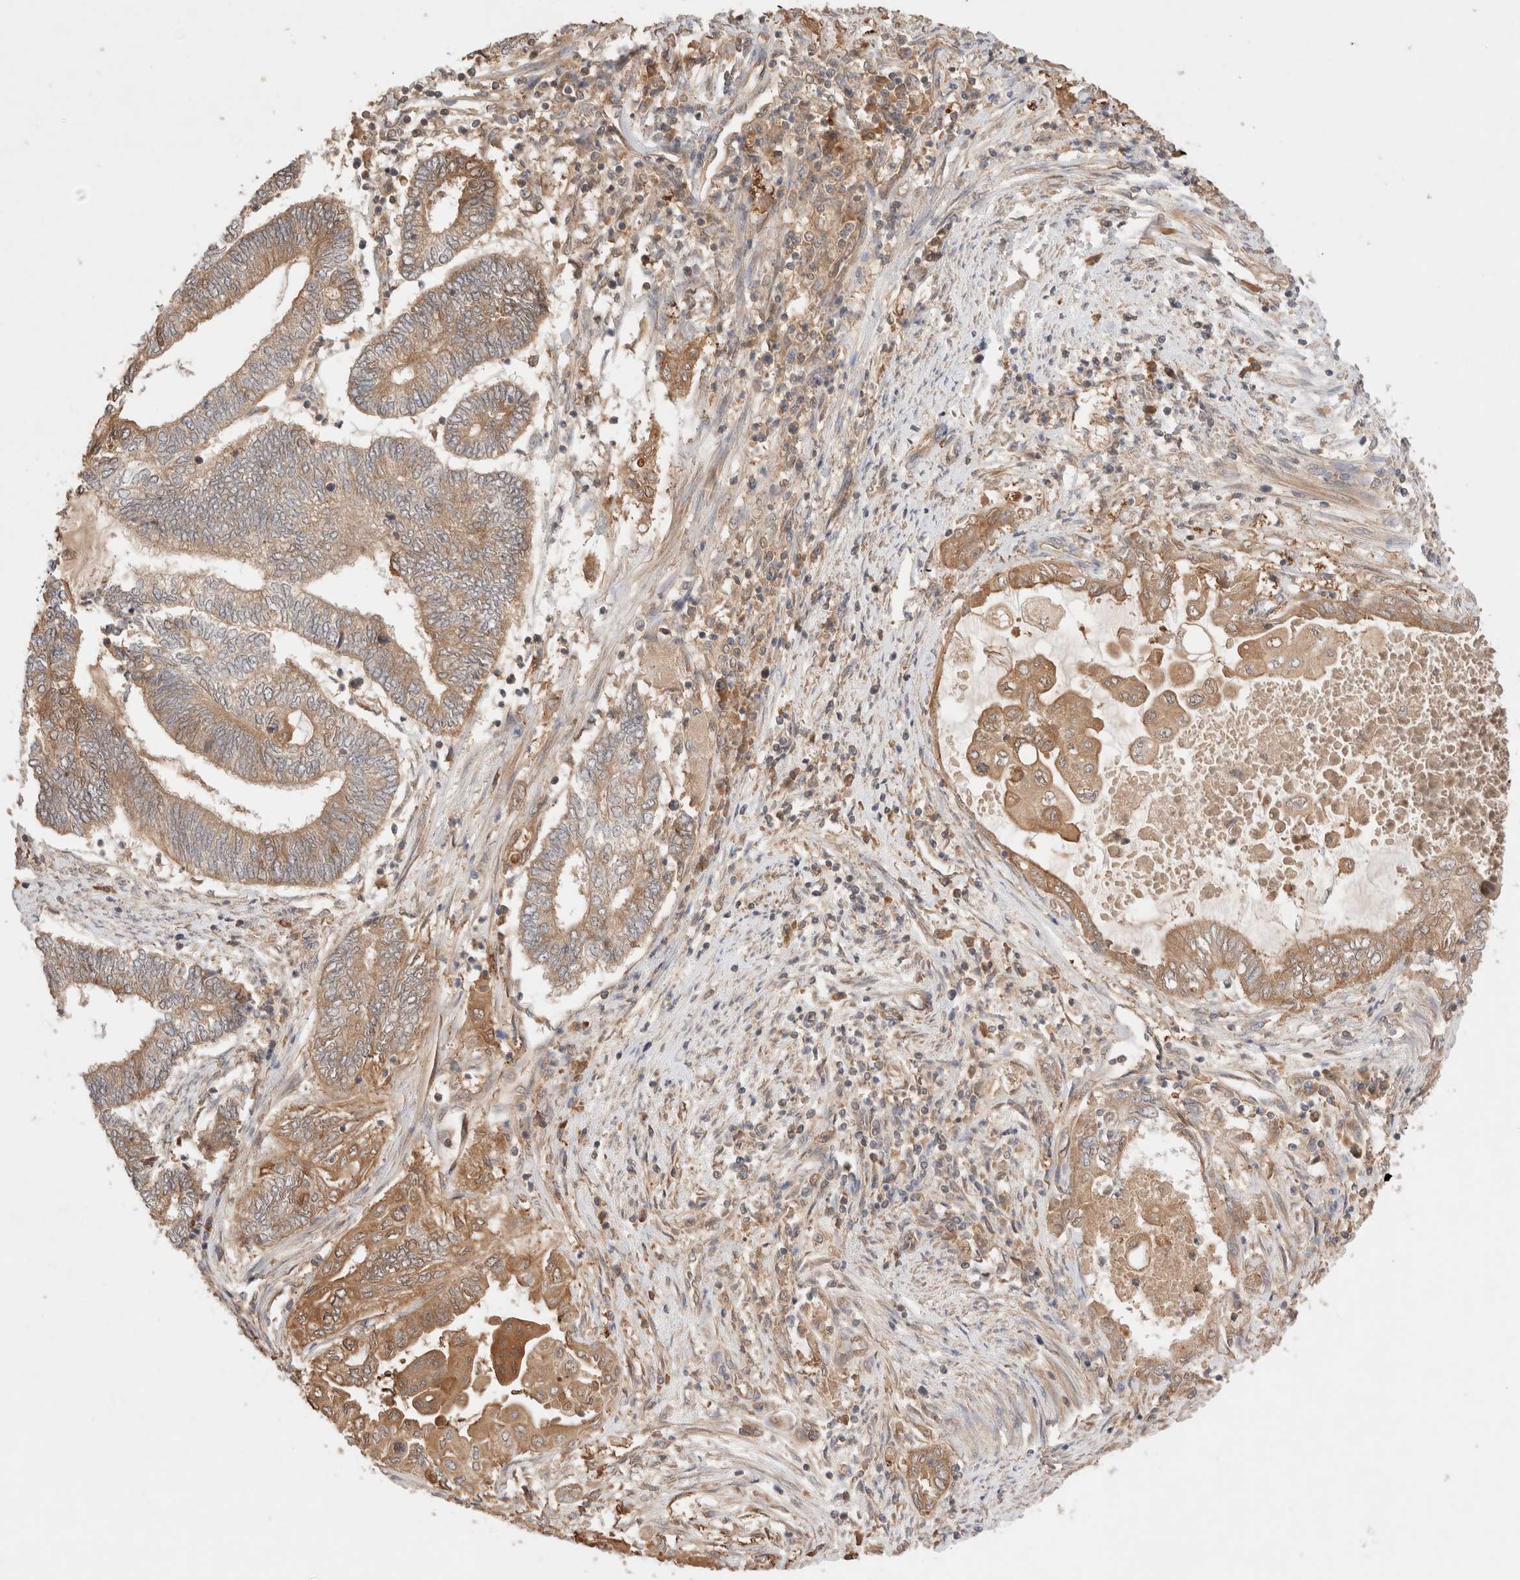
{"staining": {"intensity": "moderate", "quantity": ">75%", "location": "cytoplasmic/membranous"}, "tissue": "endometrial cancer", "cell_type": "Tumor cells", "image_type": "cancer", "snomed": [{"axis": "morphology", "description": "Adenocarcinoma, NOS"}, {"axis": "topography", "description": "Uterus"}, {"axis": "topography", "description": "Endometrium"}], "caption": "Endometrial cancer (adenocarcinoma) stained with IHC displays moderate cytoplasmic/membranous staining in approximately >75% of tumor cells.", "gene": "CARNMT1", "patient": {"sex": "female", "age": 70}}